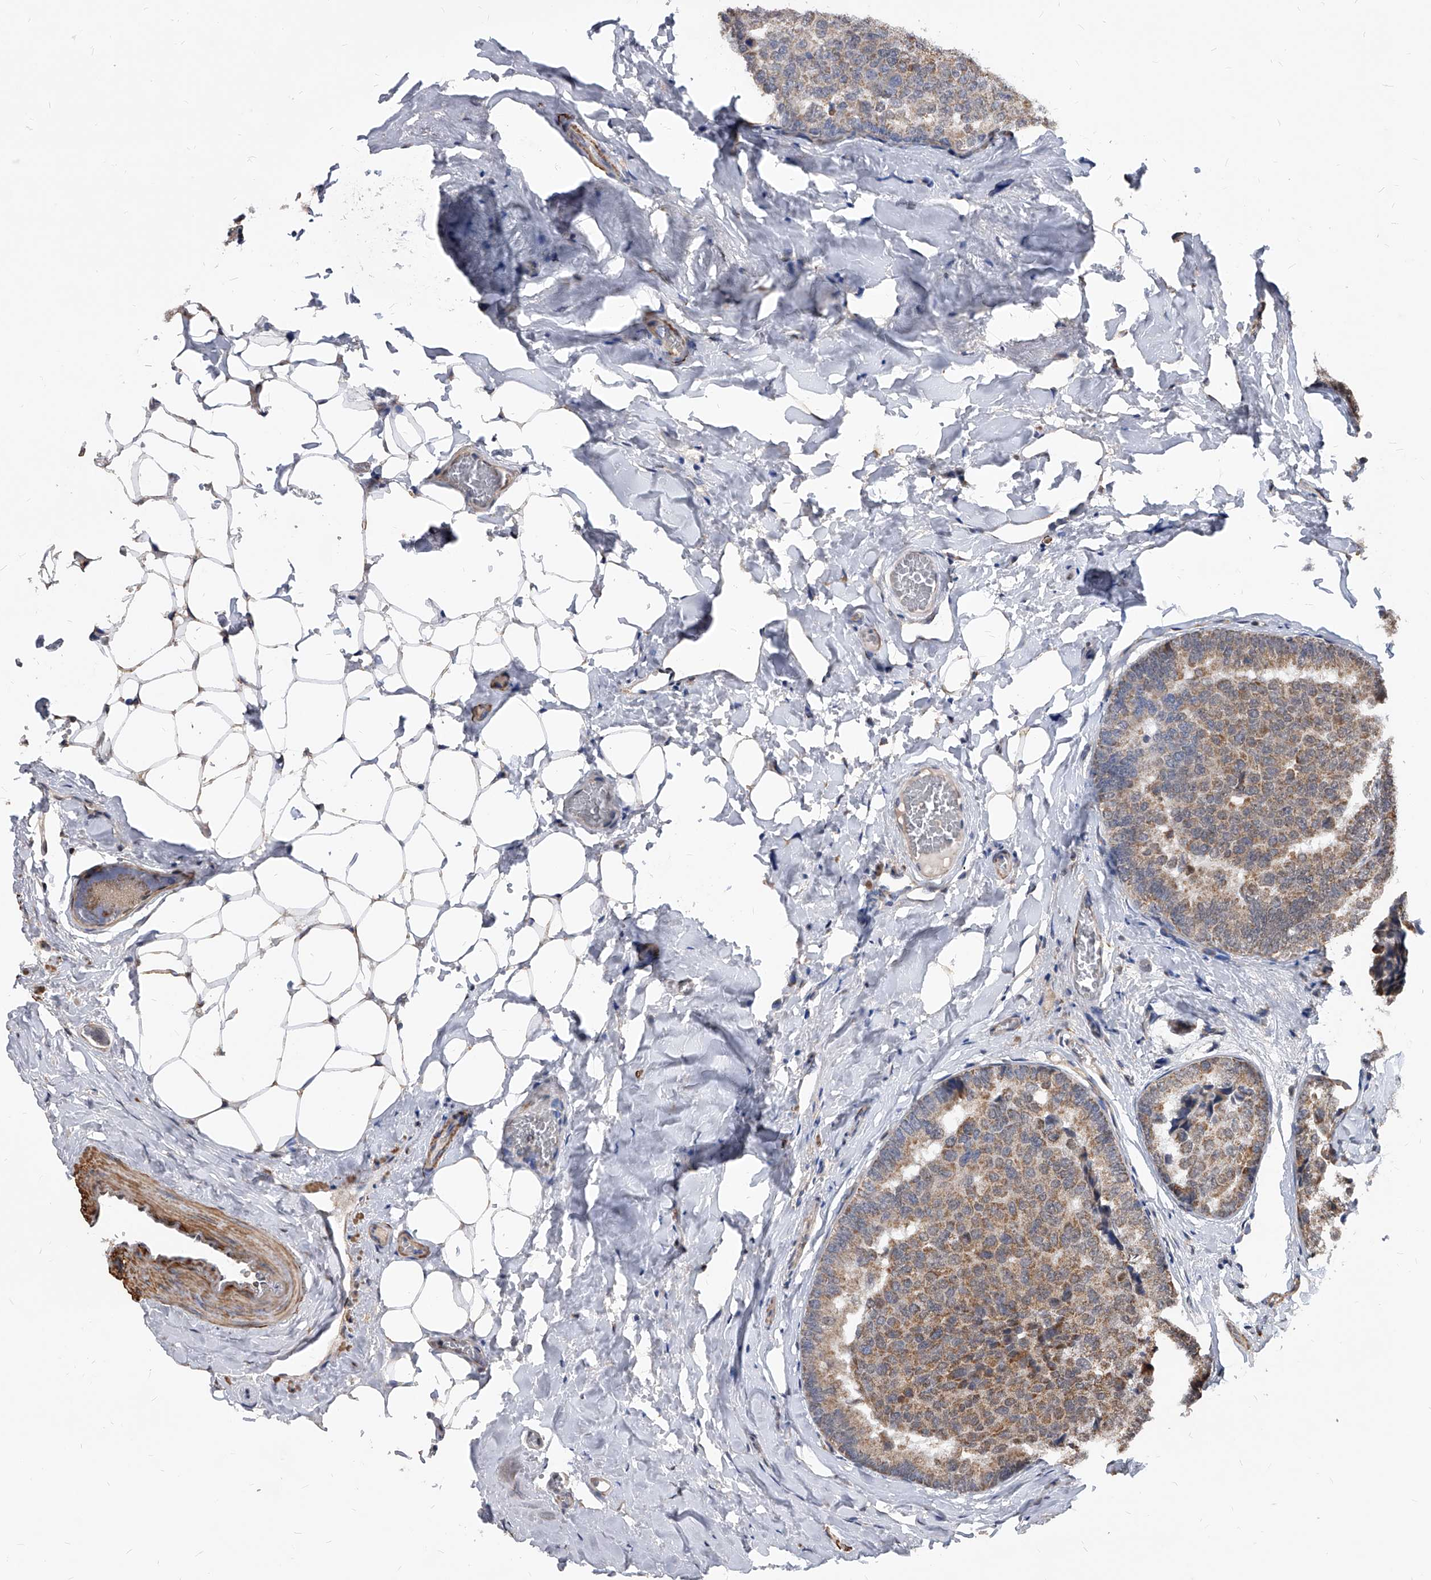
{"staining": {"intensity": "moderate", "quantity": "25%-75%", "location": "cytoplasmic/membranous"}, "tissue": "breast cancer", "cell_type": "Tumor cells", "image_type": "cancer", "snomed": [{"axis": "morphology", "description": "Normal tissue, NOS"}, {"axis": "morphology", "description": "Duct carcinoma"}, {"axis": "topography", "description": "Breast"}], "caption": "Immunohistochemistry (IHC) histopathology image of human breast invasive ductal carcinoma stained for a protein (brown), which shows medium levels of moderate cytoplasmic/membranous staining in approximately 25%-75% of tumor cells.", "gene": "DUSP22", "patient": {"sex": "female", "age": 43}}